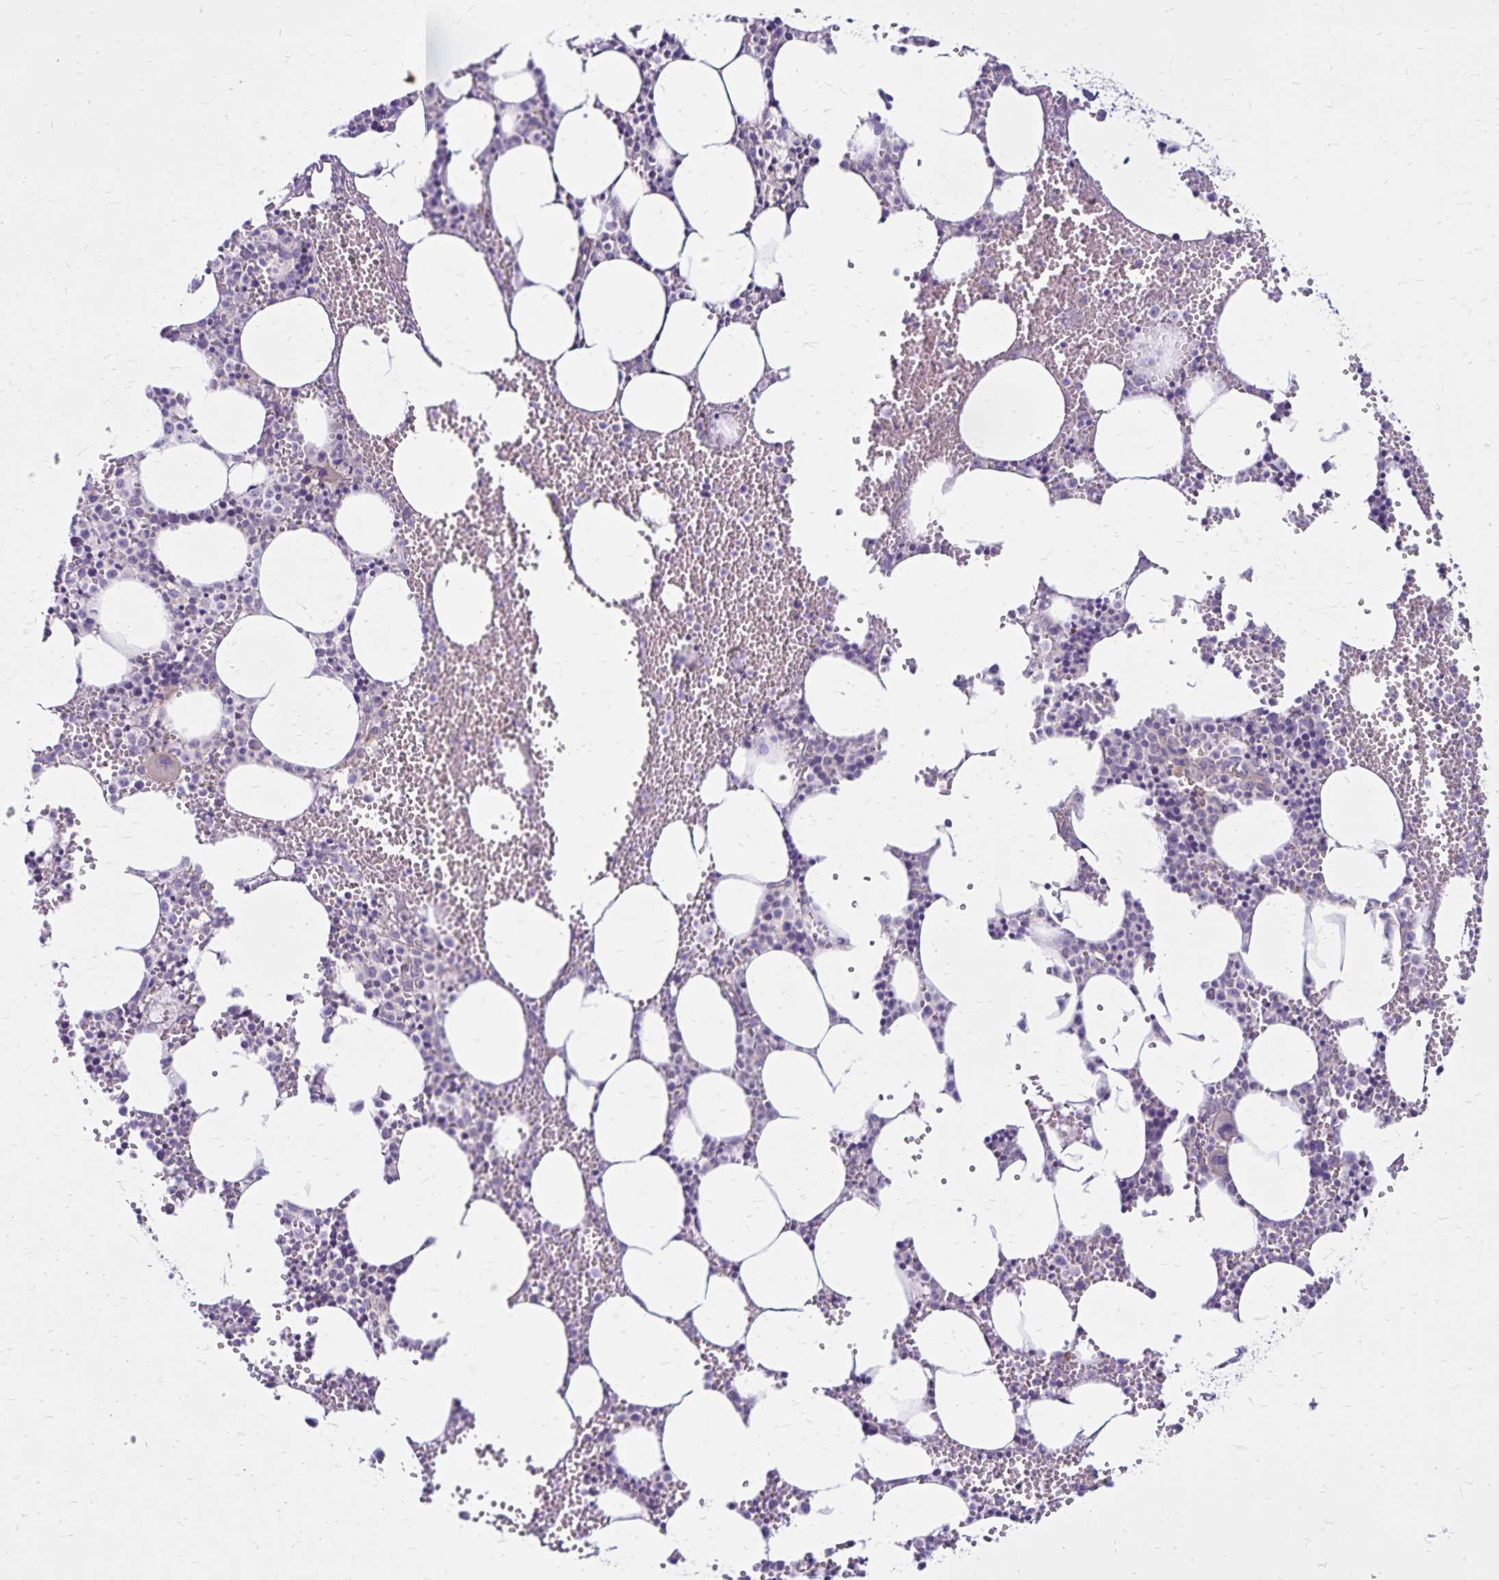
{"staining": {"intensity": "negative", "quantity": "none", "location": "none"}, "tissue": "bone marrow", "cell_type": "Hematopoietic cells", "image_type": "normal", "snomed": [{"axis": "morphology", "description": "Normal tissue, NOS"}, {"axis": "topography", "description": "Bone marrow"}], "caption": "Normal bone marrow was stained to show a protein in brown. There is no significant expression in hematopoietic cells.", "gene": "FSD1", "patient": {"sex": "male", "age": 89}}